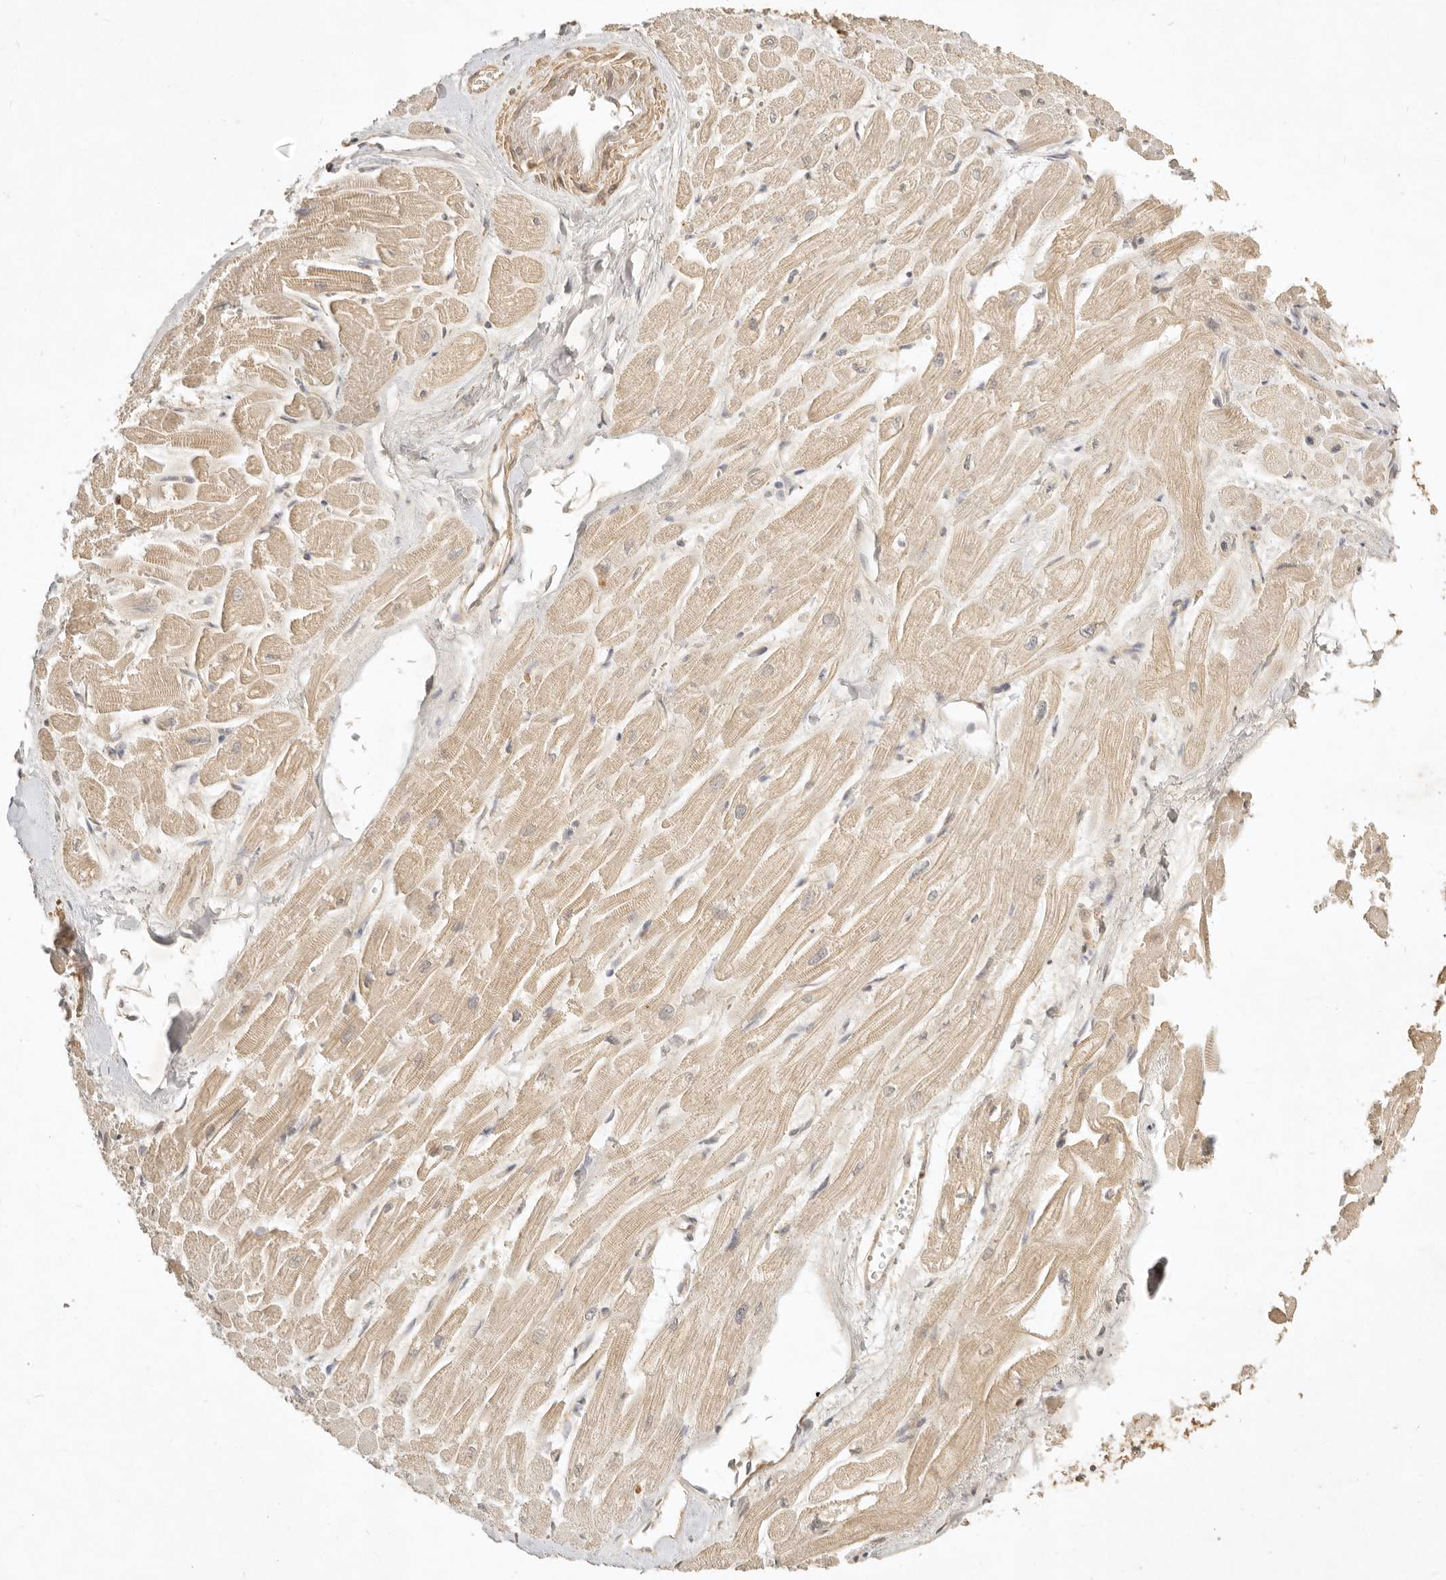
{"staining": {"intensity": "weak", "quantity": ">75%", "location": "cytoplasmic/membranous"}, "tissue": "heart muscle", "cell_type": "Cardiomyocytes", "image_type": "normal", "snomed": [{"axis": "morphology", "description": "Normal tissue, NOS"}, {"axis": "topography", "description": "Heart"}], "caption": "Immunohistochemical staining of unremarkable heart muscle shows low levels of weak cytoplasmic/membranous positivity in about >75% of cardiomyocytes. Using DAB (brown) and hematoxylin (blue) stains, captured at high magnification using brightfield microscopy.", "gene": "KIF2B", "patient": {"sex": "male", "age": 54}}